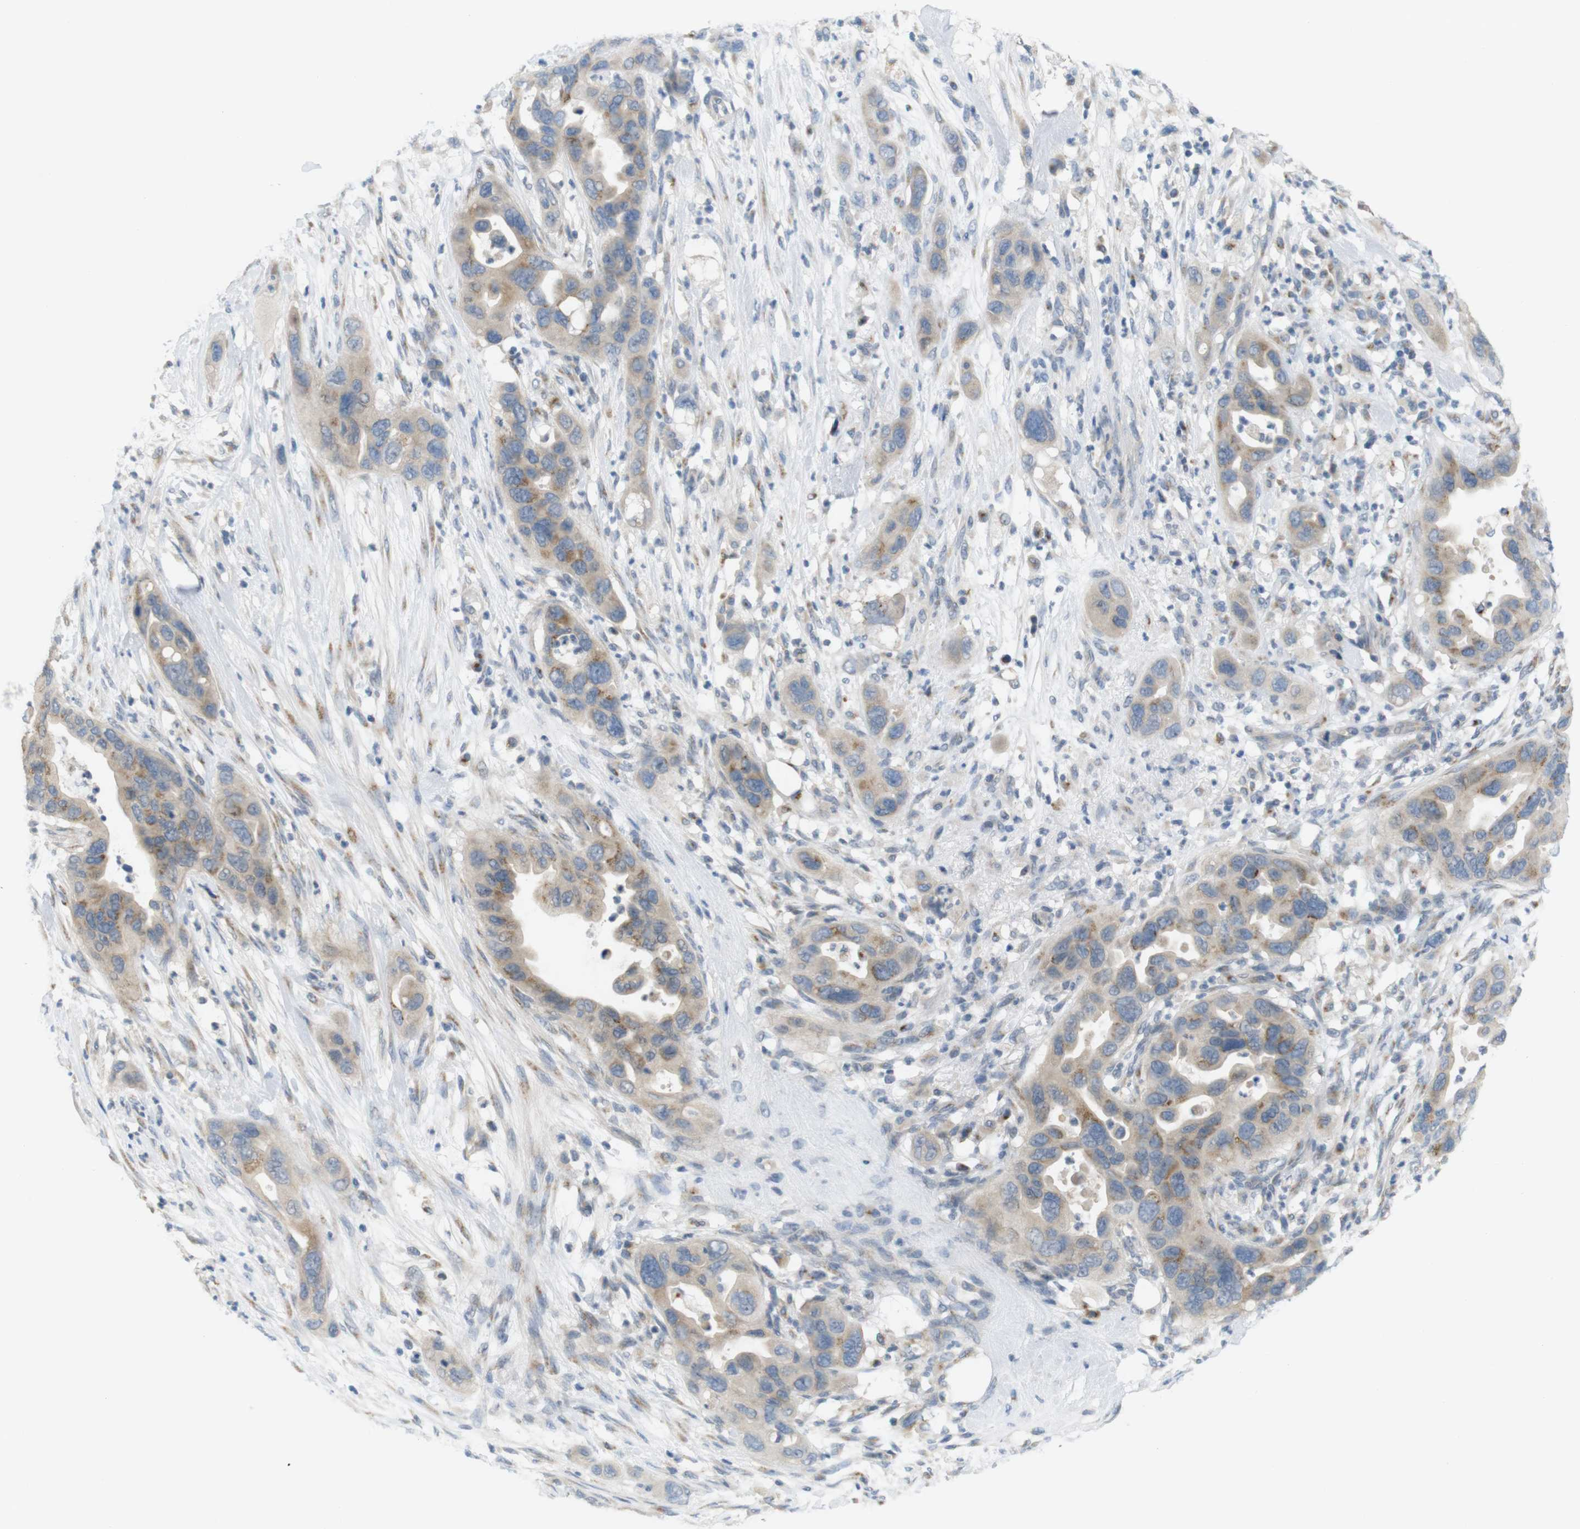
{"staining": {"intensity": "moderate", "quantity": "25%-75%", "location": "cytoplasmic/membranous"}, "tissue": "pancreatic cancer", "cell_type": "Tumor cells", "image_type": "cancer", "snomed": [{"axis": "morphology", "description": "Adenocarcinoma, NOS"}, {"axis": "topography", "description": "Pancreas"}], "caption": "An image of human pancreatic cancer (adenocarcinoma) stained for a protein exhibits moderate cytoplasmic/membranous brown staining in tumor cells.", "gene": "YIPF3", "patient": {"sex": "female", "age": 71}}